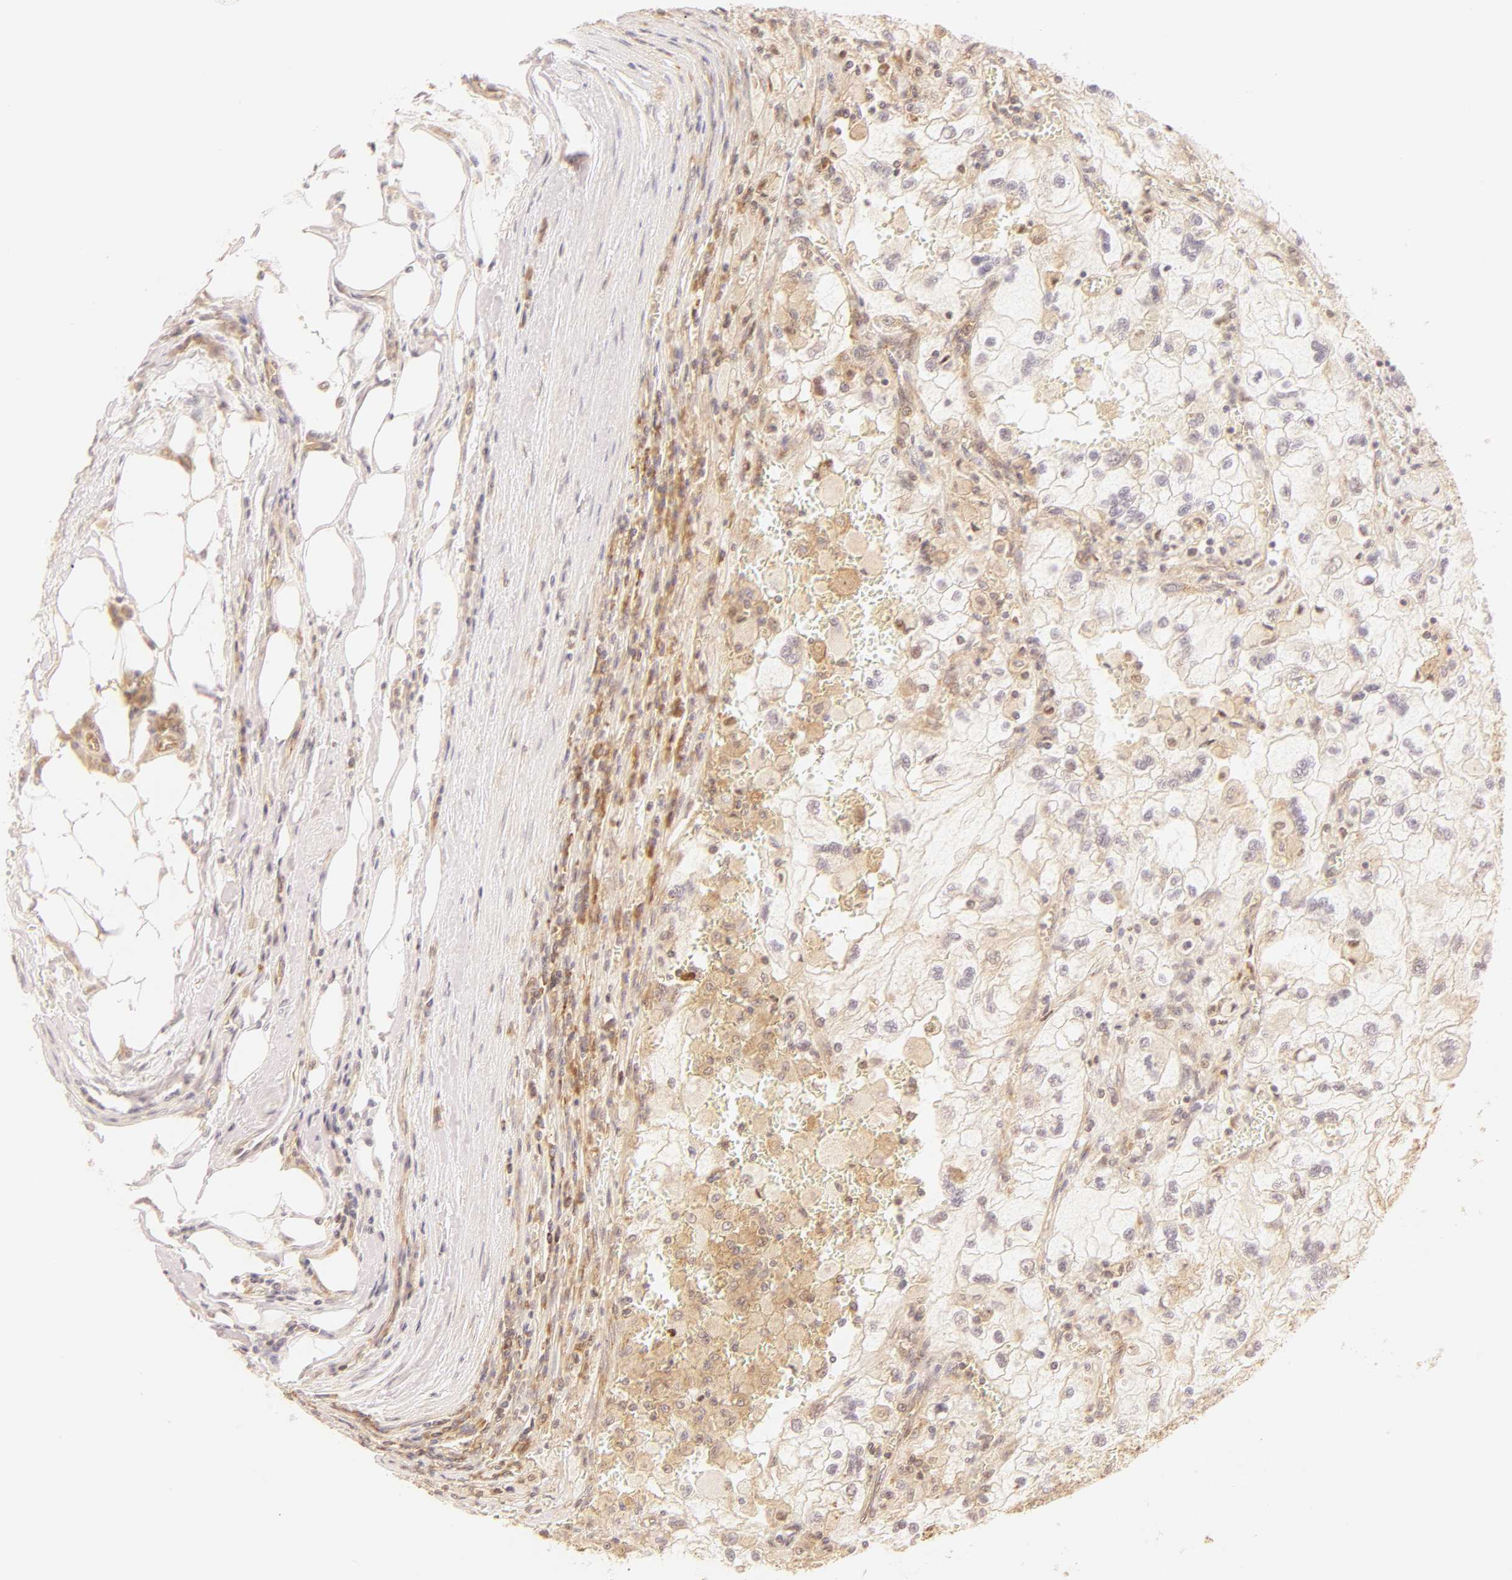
{"staining": {"intensity": "moderate", "quantity": "<25%", "location": "cytoplasmic/membranous"}, "tissue": "renal cancer", "cell_type": "Tumor cells", "image_type": "cancer", "snomed": [{"axis": "morphology", "description": "Normal tissue, NOS"}, {"axis": "morphology", "description": "Adenocarcinoma, NOS"}, {"axis": "topography", "description": "Kidney"}], "caption": "Immunohistochemistry (IHC) image of adenocarcinoma (renal) stained for a protein (brown), which displays low levels of moderate cytoplasmic/membranous positivity in approximately <25% of tumor cells.", "gene": "PAFAH1B1", "patient": {"sex": "male", "age": 71}}